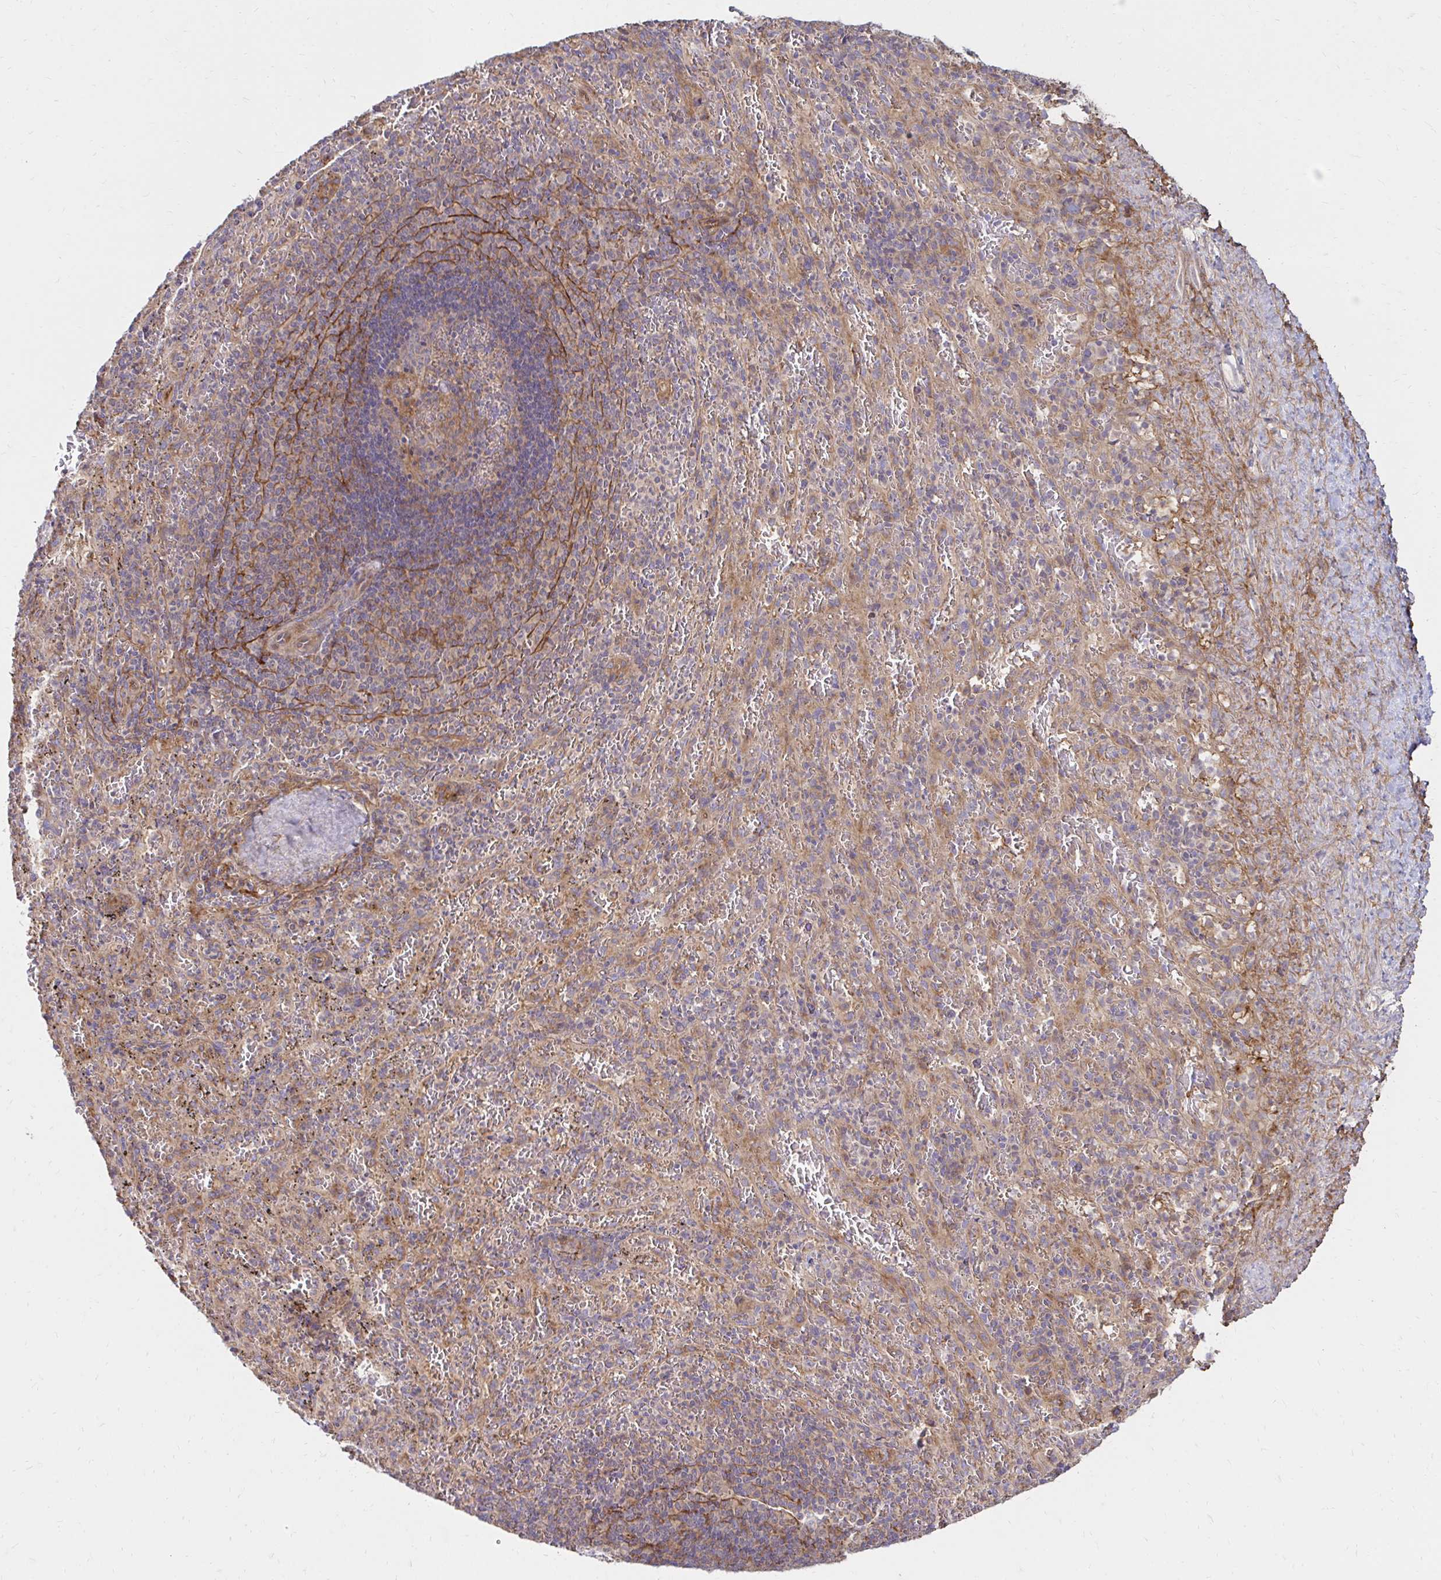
{"staining": {"intensity": "negative", "quantity": "none", "location": "none"}, "tissue": "spleen", "cell_type": "Cells in red pulp", "image_type": "normal", "snomed": [{"axis": "morphology", "description": "Normal tissue, NOS"}, {"axis": "topography", "description": "Spleen"}], "caption": "A histopathology image of spleen stained for a protein displays no brown staining in cells in red pulp.", "gene": "ITGA2", "patient": {"sex": "male", "age": 57}}